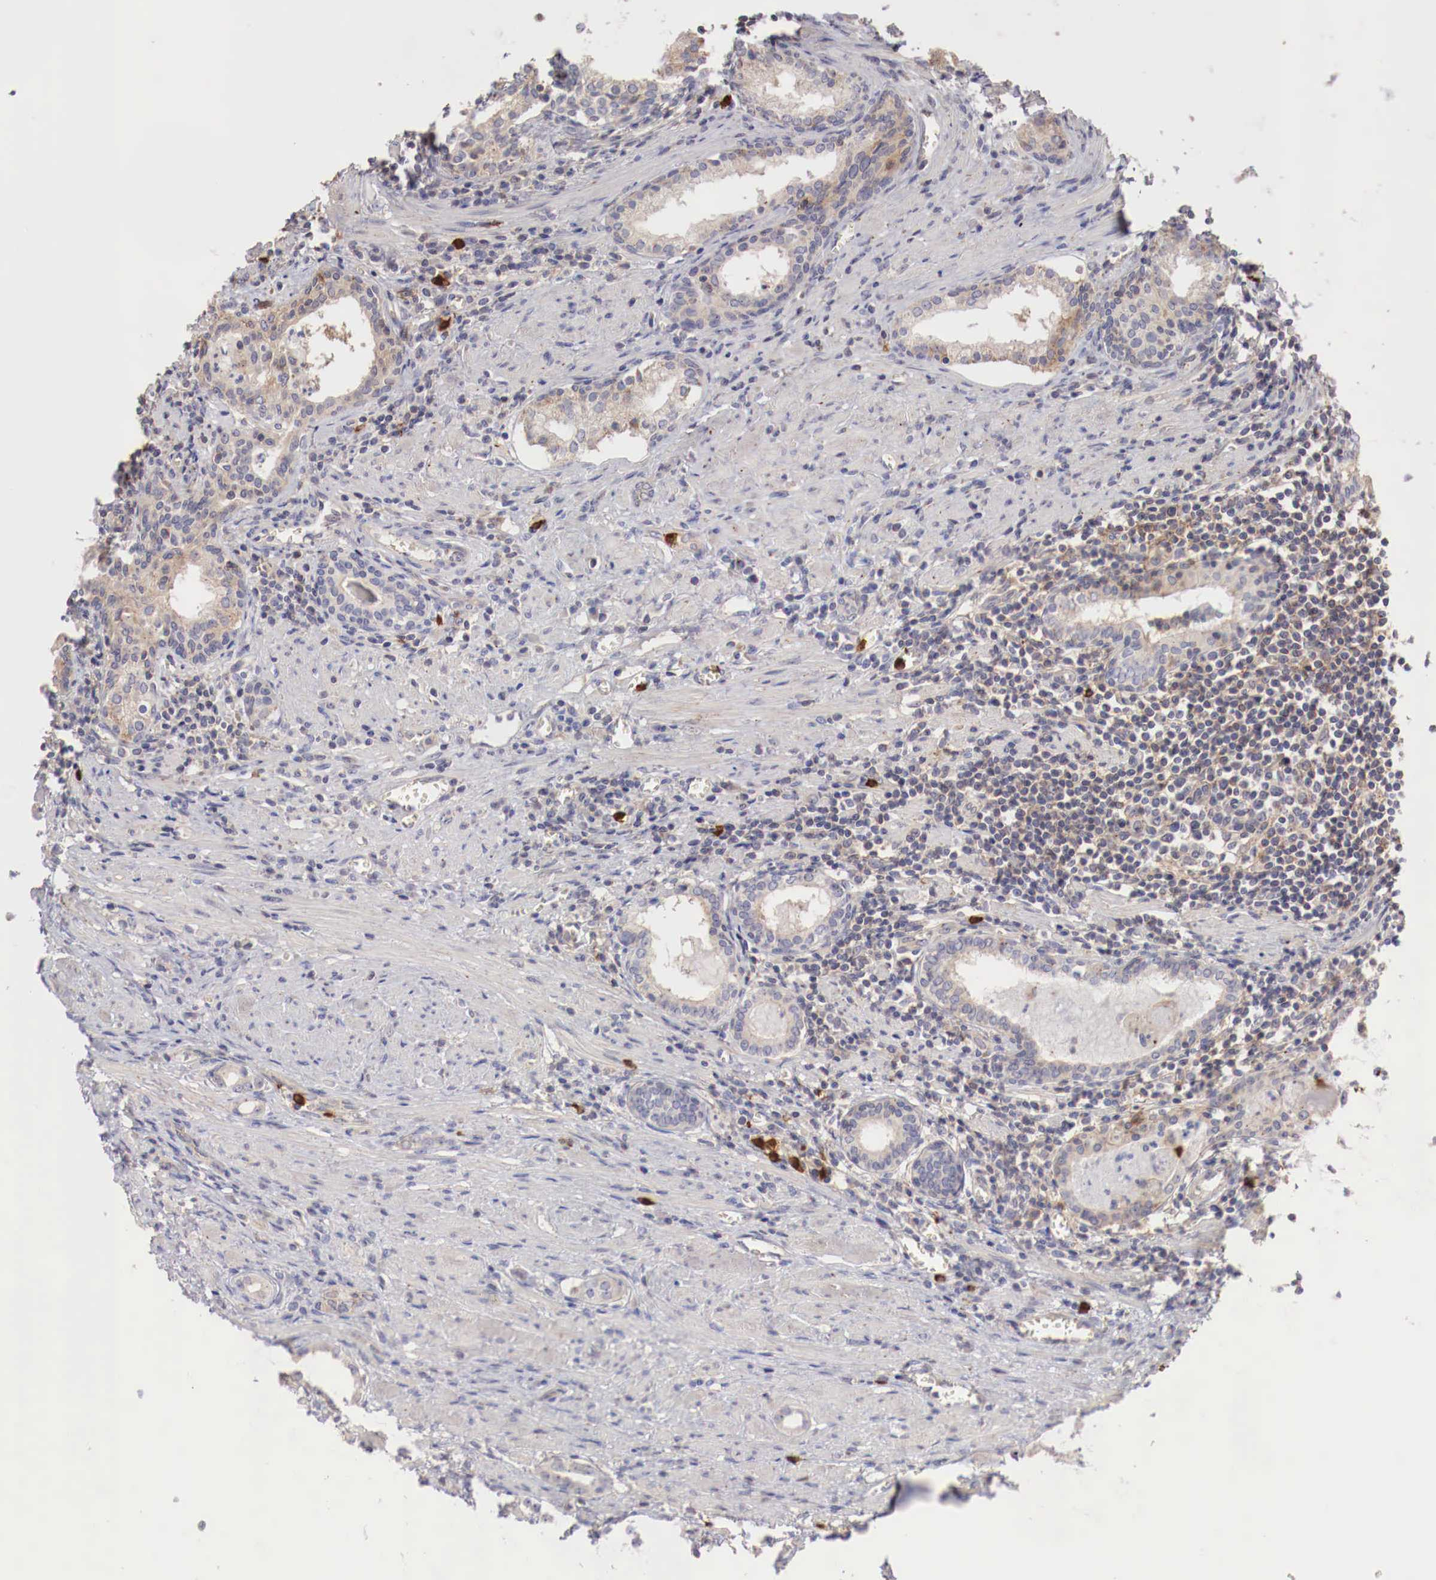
{"staining": {"intensity": "weak", "quantity": "<25%", "location": "cytoplasmic/membranous"}, "tissue": "prostate cancer", "cell_type": "Tumor cells", "image_type": "cancer", "snomed": [{"axis": "morphology", "description": "Adenocarcinoma, Medium grade"}, {"axis": "topography", "description": "Prostate"}], "caption": "Human adenocarcinoma (medium-grade) (prostate) stained for a protein using immunohistochemistry exhibits no positivity in tumor cells.", "gene": "PITPNA", "patient": {"sex": "male", "age": 73}}